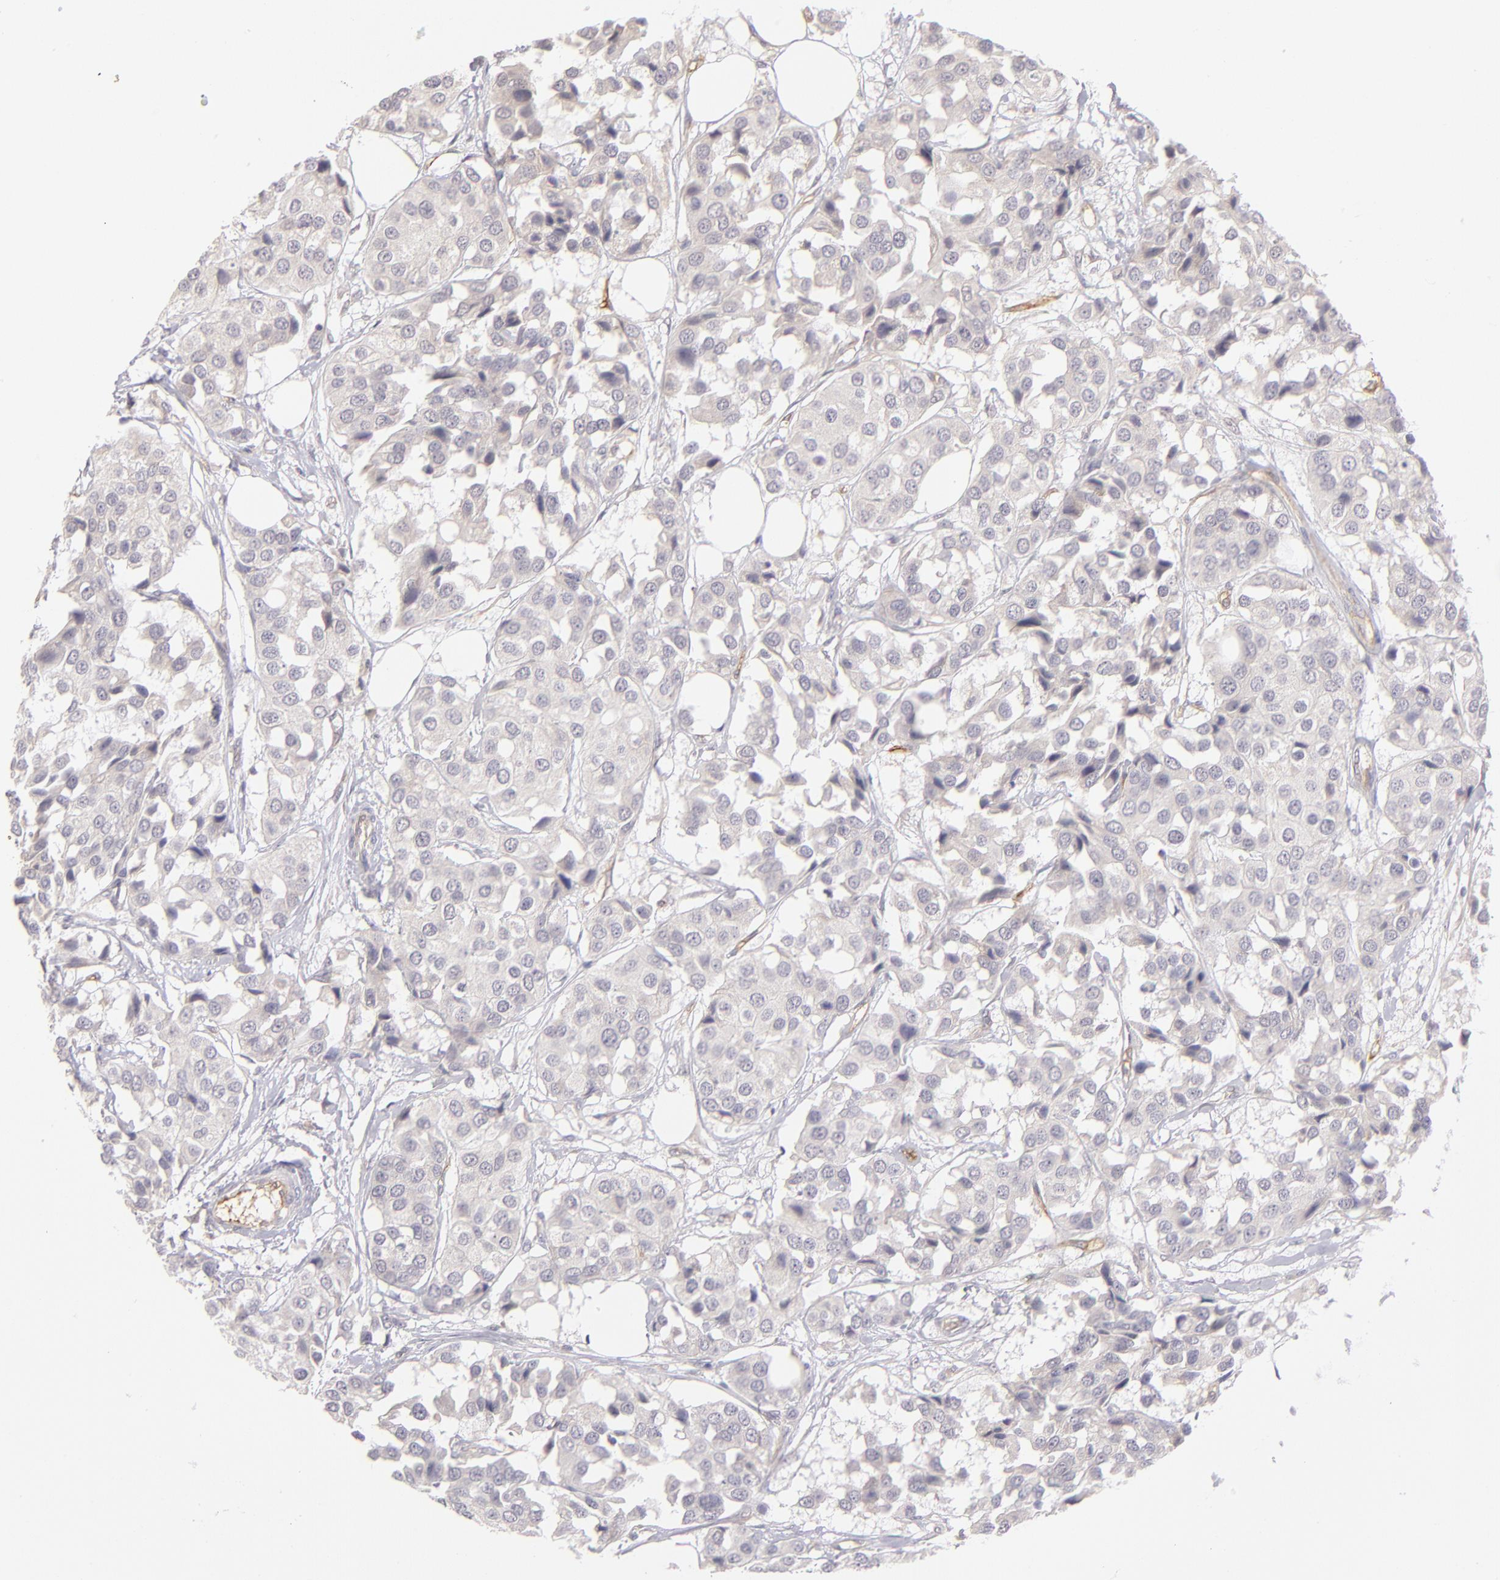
{"staining": {"intensity": "weak", "quantity": "25%-75%", "location": "cytoplasmic/membranous"}, "tissue": "breast cancer", "cell_type": "Tumor cells", "image_type": "cancer", "snomed": [{"axis": "morphology", "description": "Duct carcinoma"}, {"axis": "topography", "description": "Breast"}], "caption": "Protein staining of breast cancer tissue shows weak cytoplasmic/membranous staining in about 25%-75% of tumor cells.", "gene": "THBD", "patient": {"sex": "female", "age": 80}}